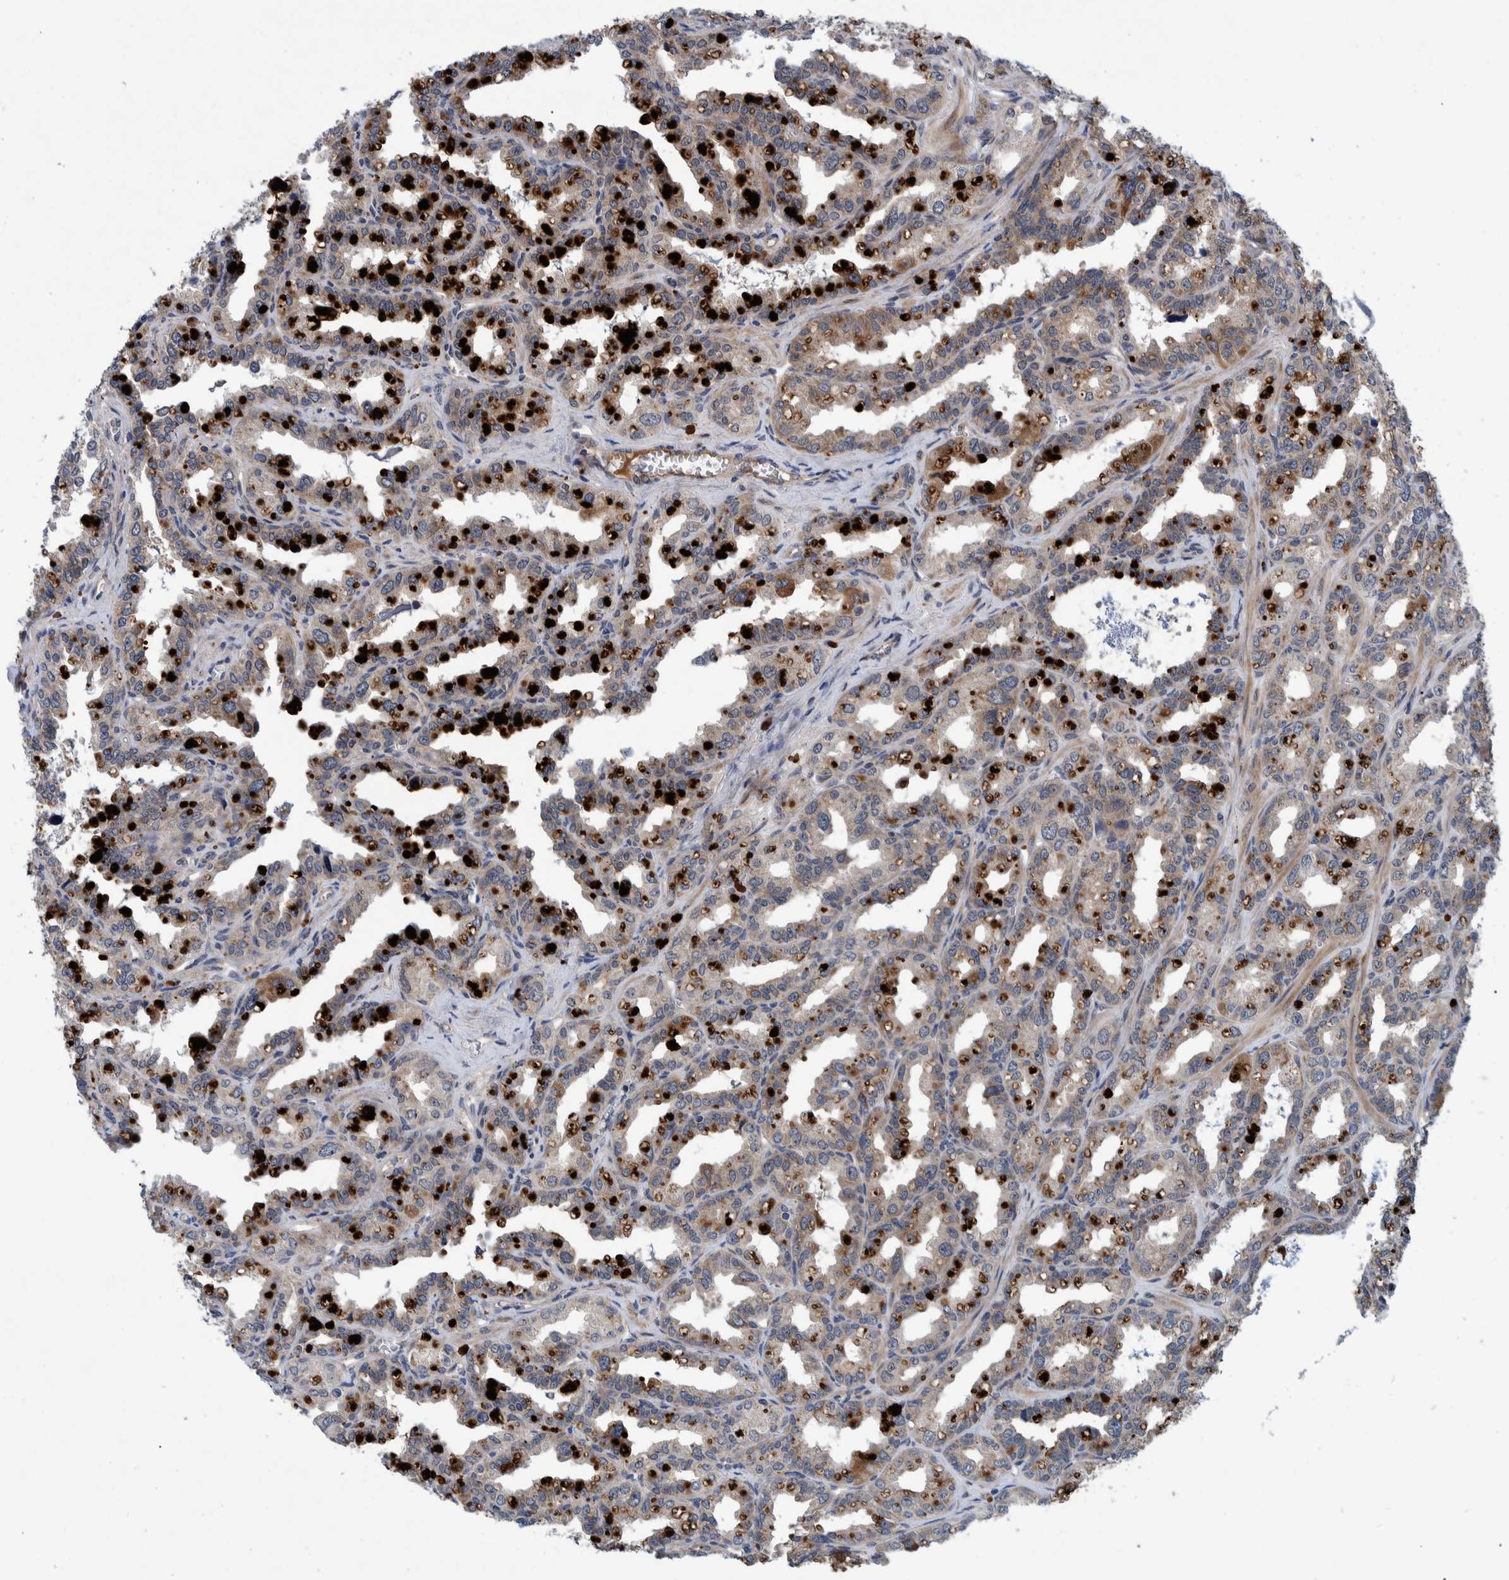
{"staining": {"intensity": "weak", "quantity": ">75%", "location": "cytoplasmic/membranous"}, "tissue": "seminal vesicle", "cell_type": "Glandular cells", "image_type": "normal", "snomed": [{"axis": "morphology", "description": "Normal tissue, NOS"}, {"axis": "topography", "description": "Prostate"}, {"axis": "topography", "description": "Seminal veicle"}], "caption": "Protein staining reveals weak cytoplasmic/membranous staining in approximately >75% of glandular cells in unremarkable seminal vesicle.", "gene": "ITIH3", "patient": {"sex": "male", "age": 51}}